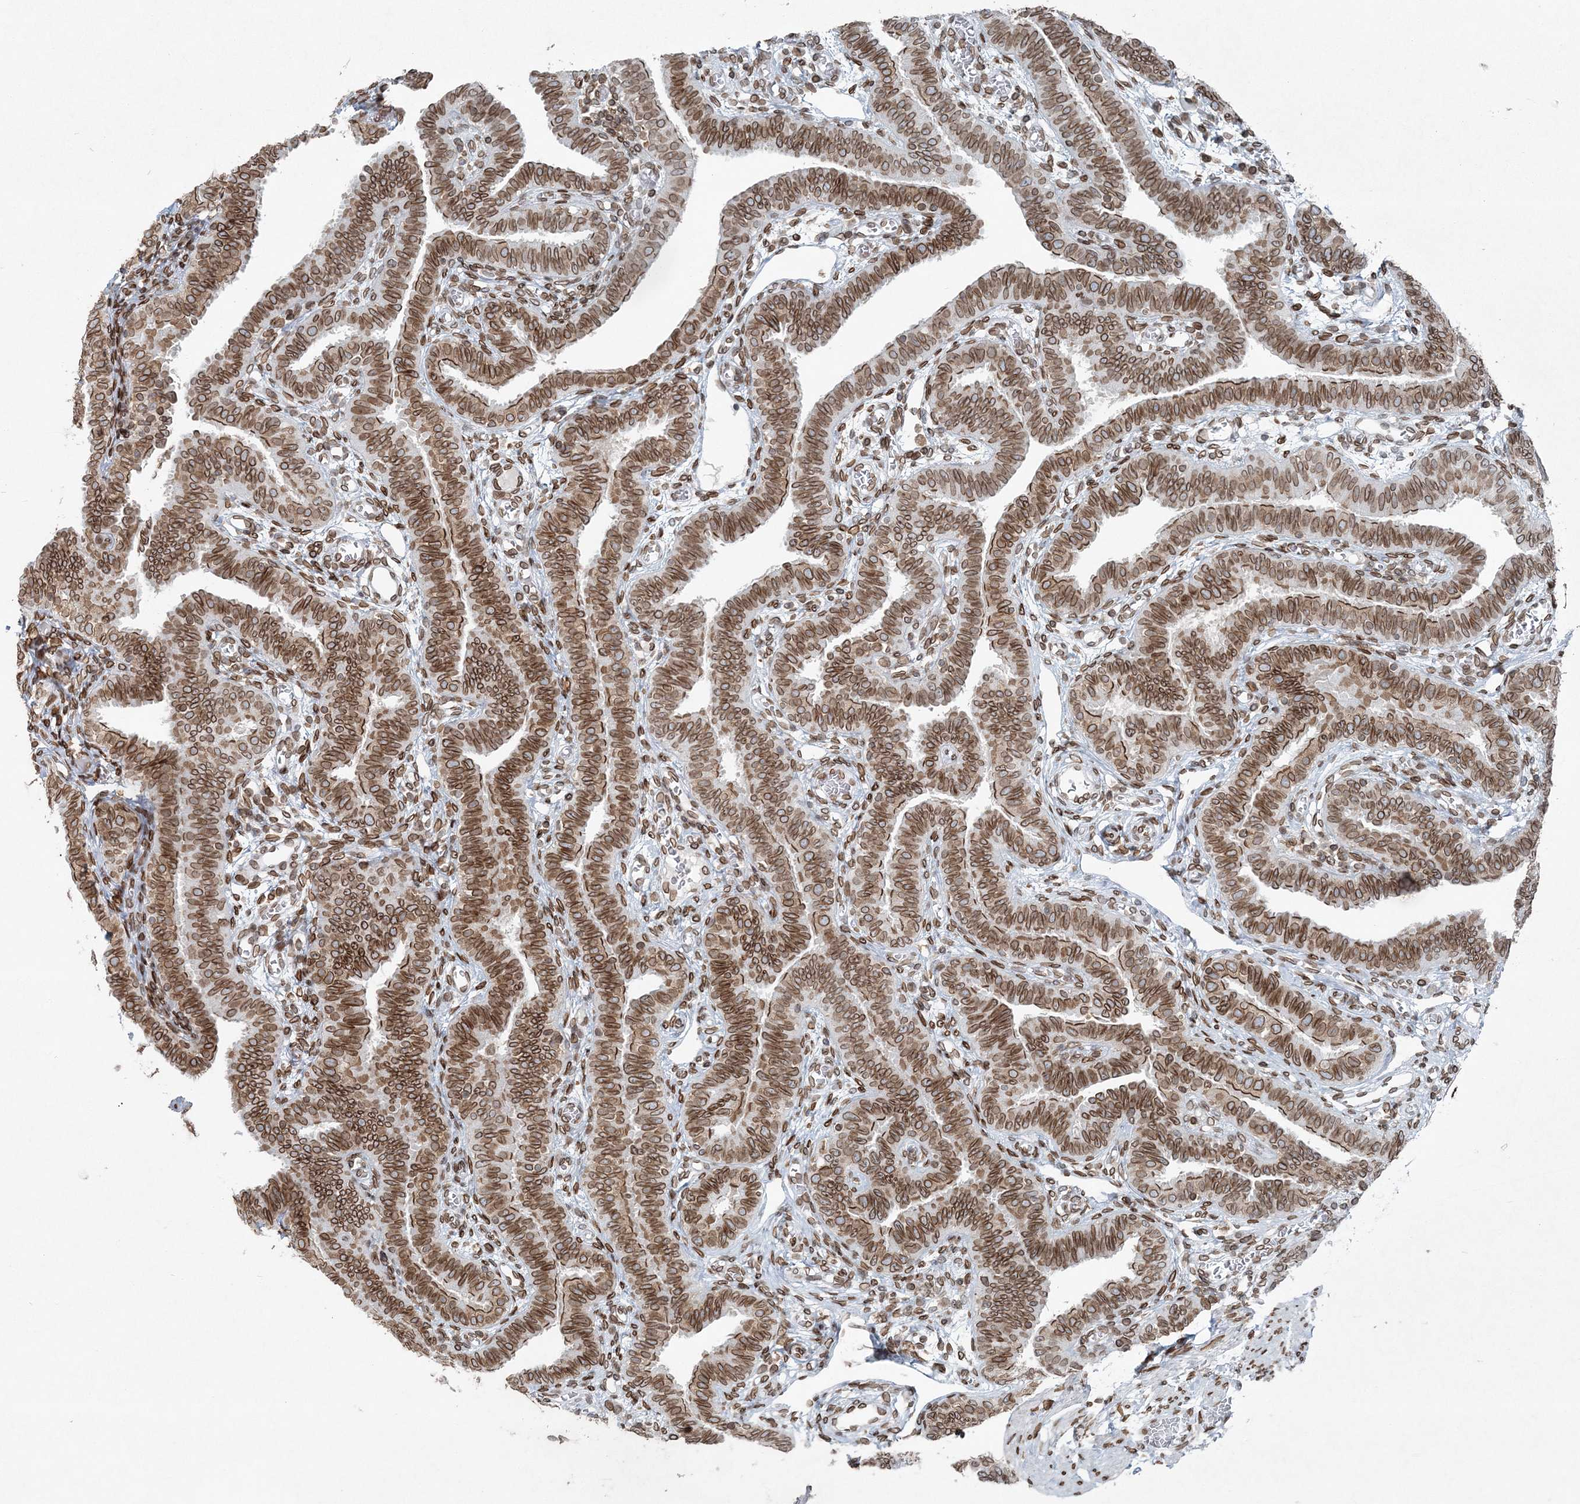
{"staining": {"intensity": "moderate", "quantity": ">75%", "location": "cytoplasmic/membranous,nuclear"}, "tissue": "fallopian tube", "cell_type": "Glandular cells", "image_type": "normal", "snomed": [{"axis": "morphology", "description": "Normal tissue, NOS"}, {"axis": "topography", "description": "Fallopian tube"}], "caption": "DAB (3,3'-diaminobenzidine) immunohistochemical staining of normal fallopian tube exhibits moderate cytoplasmic/membranous,nuclear protein expression in about >75% of glandular cells. Immunohistochemistry (ihc) stains the protein in brown and the nuclei are stained blue.", "gene": "GJD4", "patient": {"sex": "female", "age": 39}}